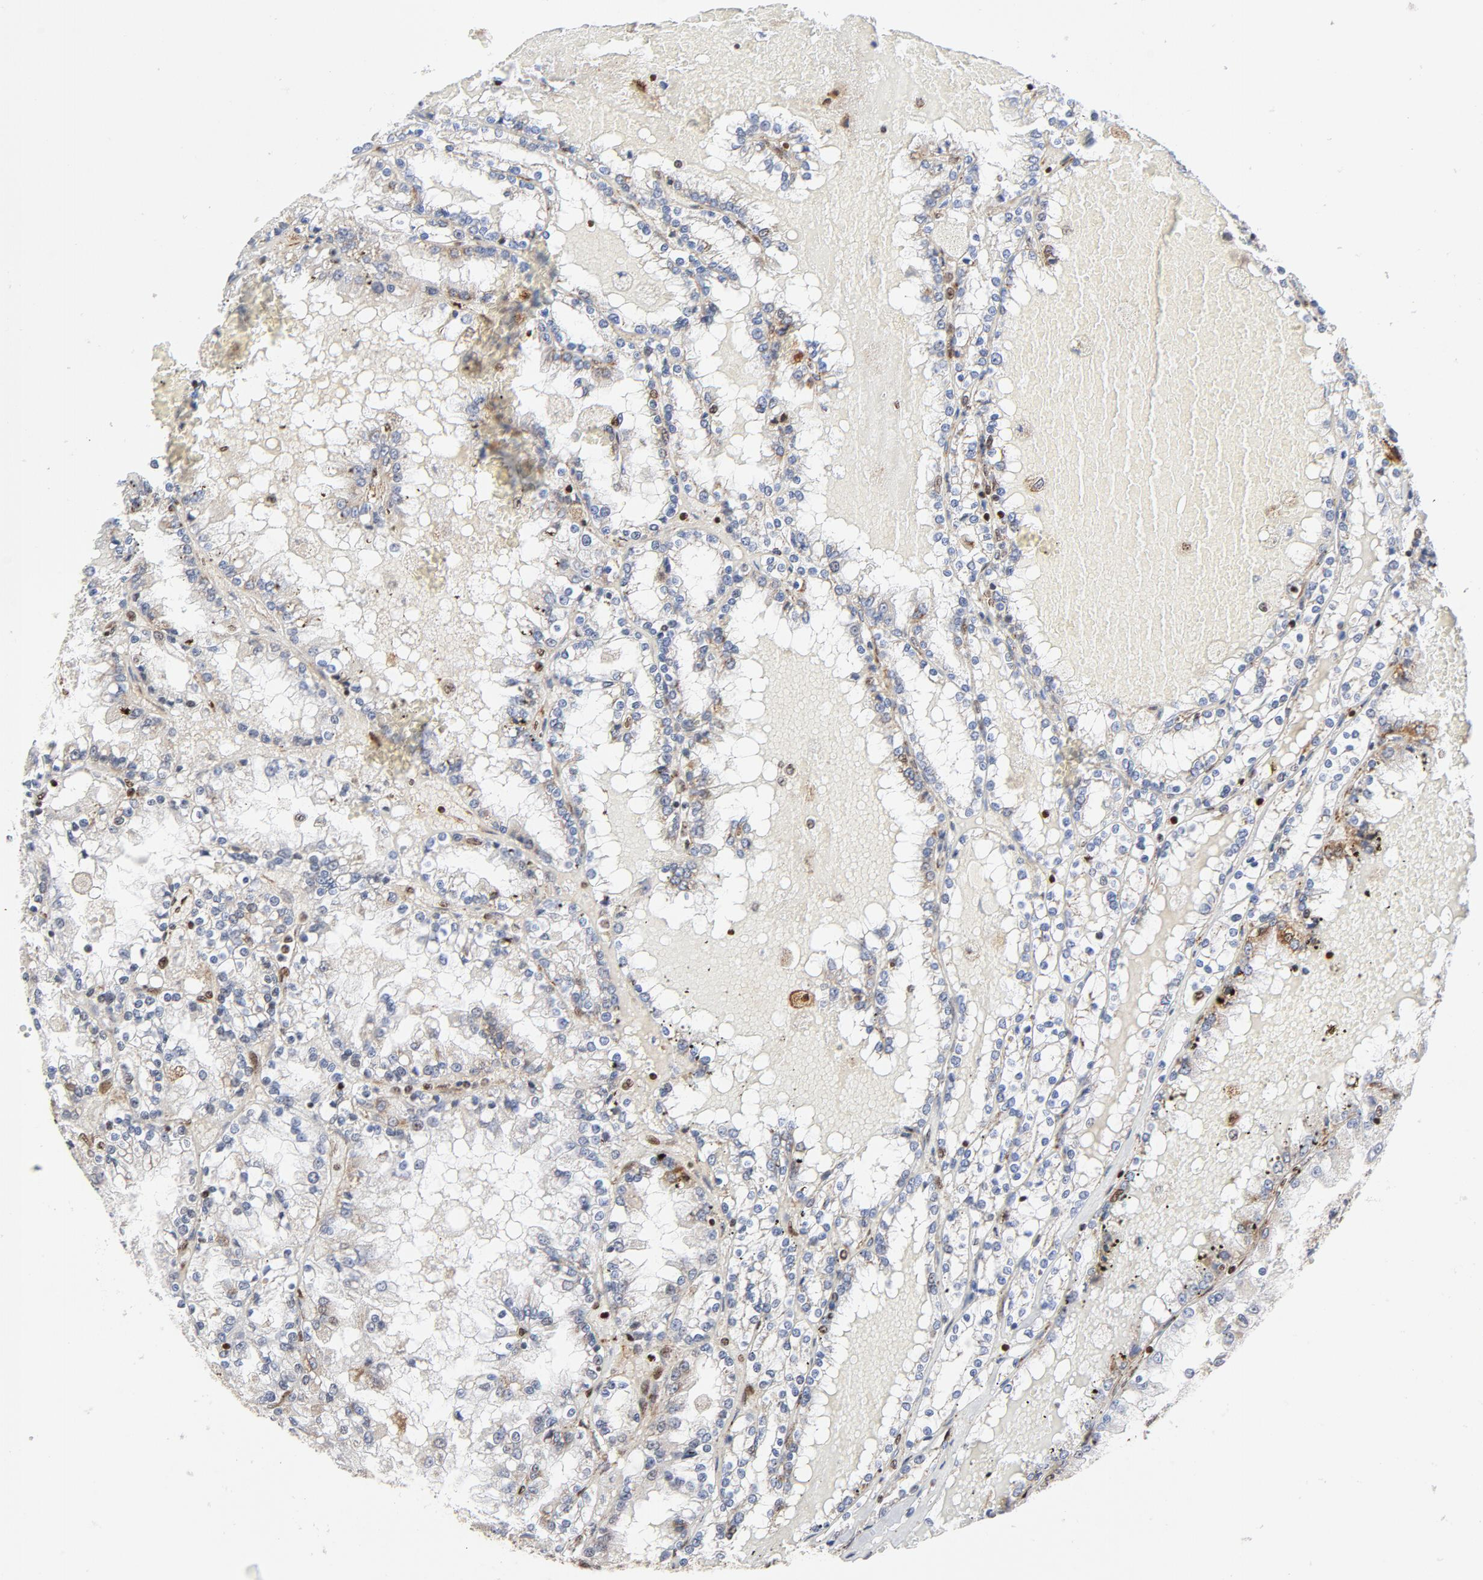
{"staining": {"intensity": "moderate", "quantity": "25%-75%", "location": "cytoplasmic/membranous"}, "tissue": "renal cancer", "cell_type": "Tumor cells", "image_type": "cancer", "snomed": [{"axis": "morphology", "description": "Adenocarcinoma, NOS"}, {"axis": "topography", "description": "Kidney"}], "caption": "Protein staining demonstrates moderate cytoplasmic/membranous staining in approximately 25%-75% of tumor cells in renal cancer (adenocarcinoma).", "gene": "CYCS", "patient": {"sex": "female", "age": 56}}